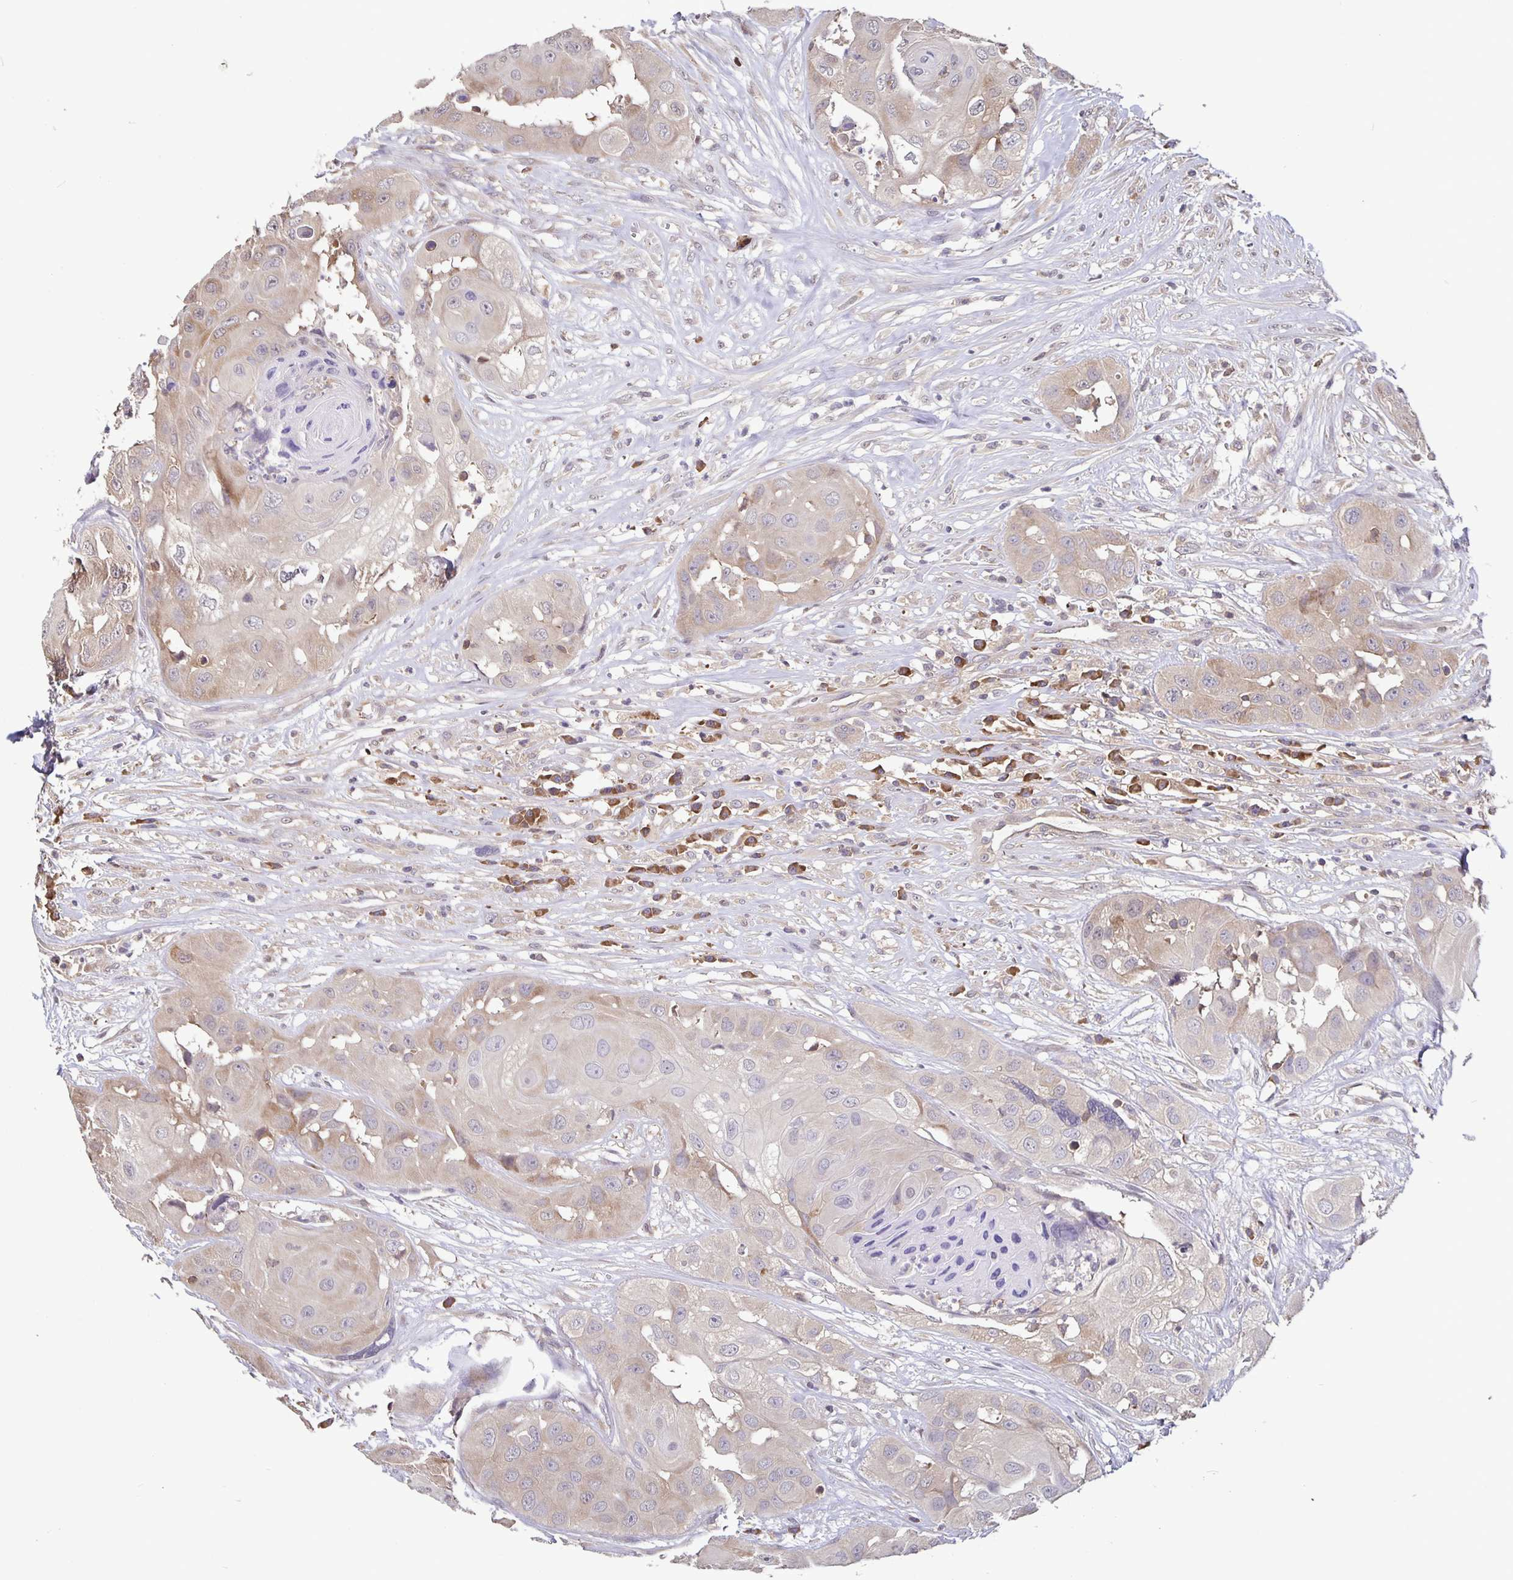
{"staining": {"intensity": "weak", "quantity": "<25%", "location": "cytoplasmic/membranous"}, "tissue": "head and neck cancer", "cell_type": "Tumor cells", "image_type": "cancer", "snomed": [{"axis": "morphology", "description": "Squamous cell carcinoma, NOS"}, {"axis": "topography", "description": "Head-Neck"}], "caption": "Immunohistochemical staining of human squamous cell carcinoma (head and neck) displays no significant staining in tumor cells.", "gene": "FEM1C", "patient": {"sex": "male", "age": 83}}